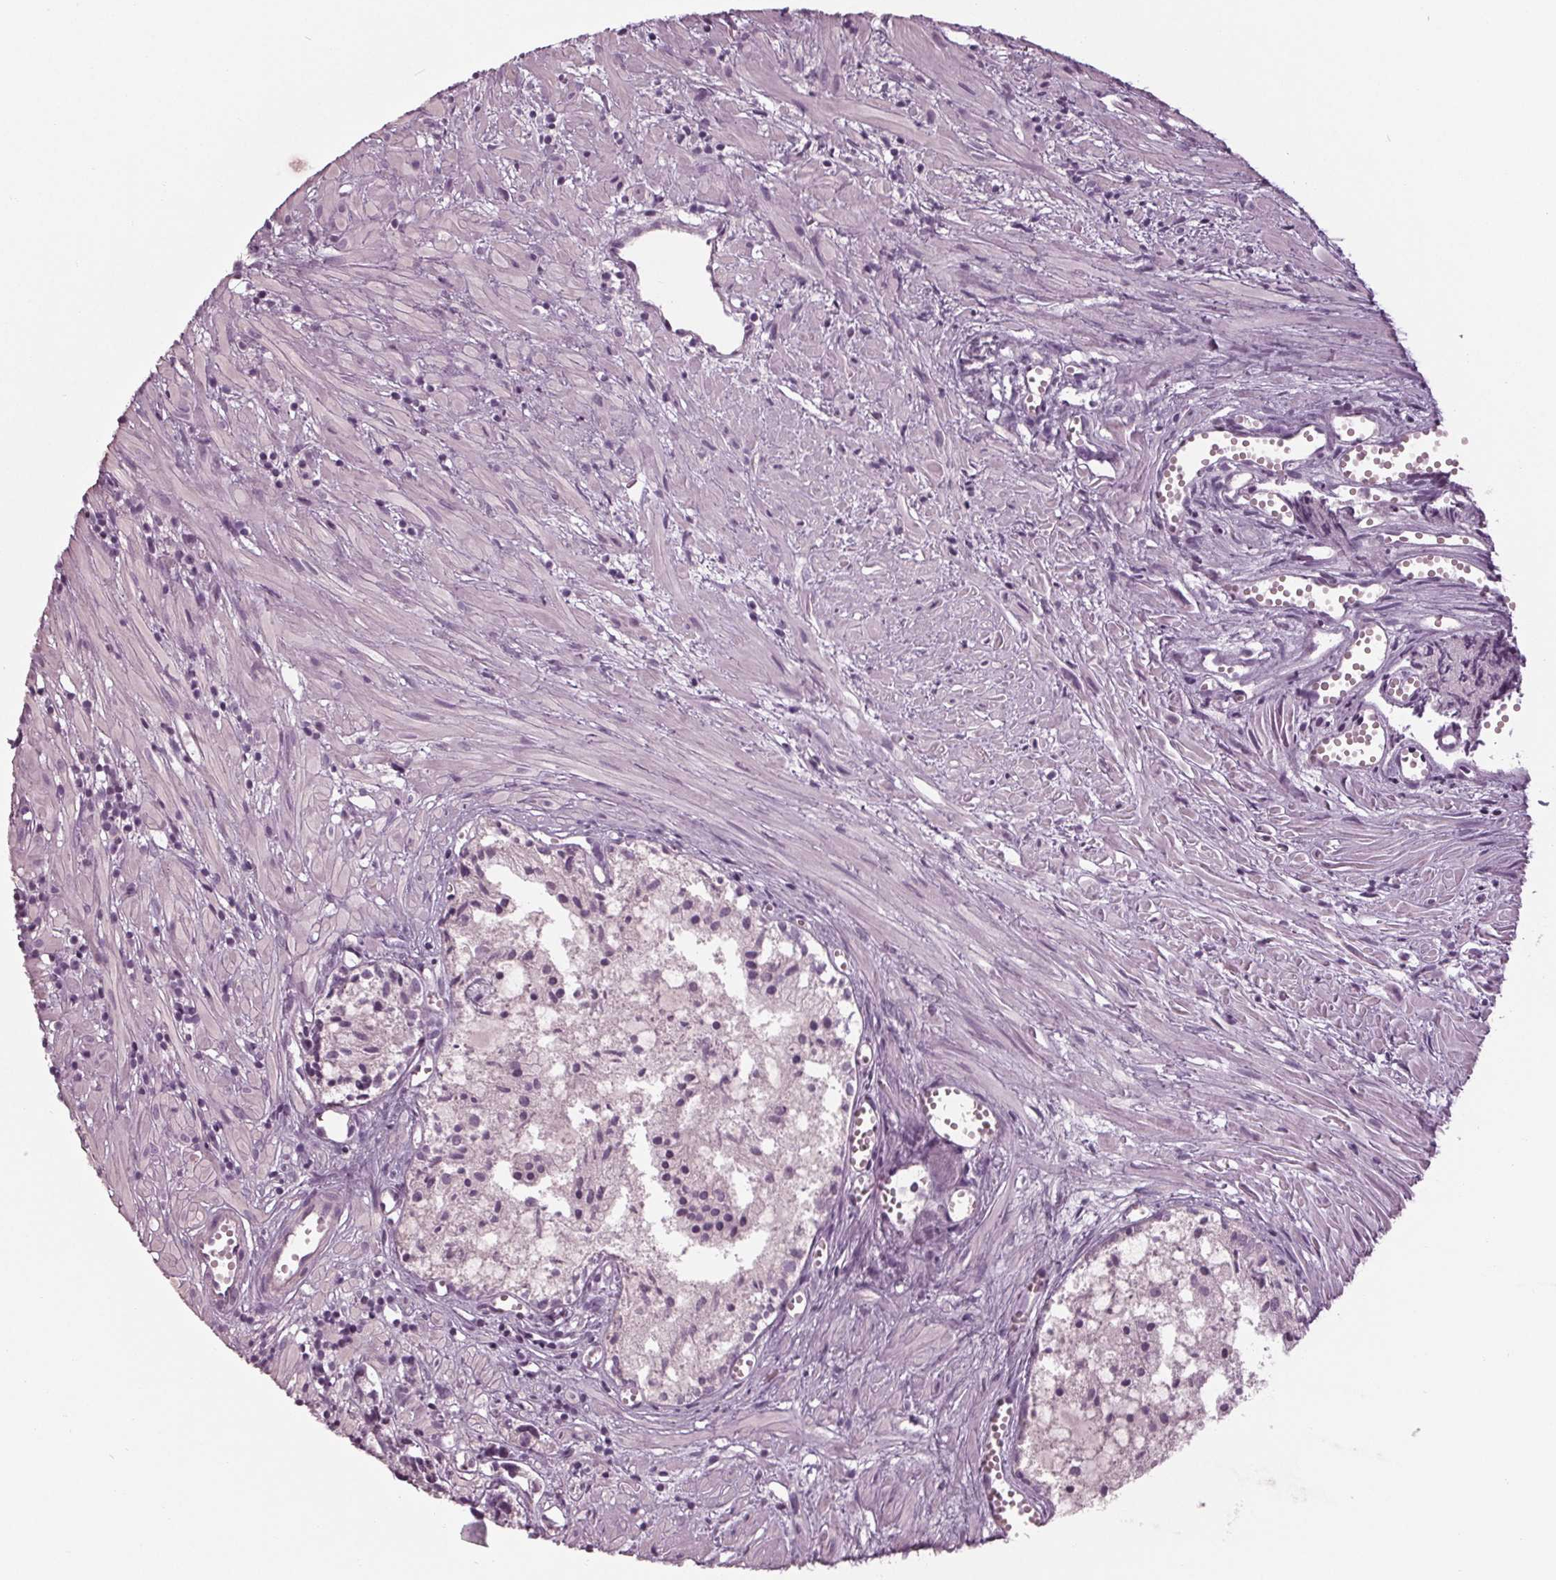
{"staining": {"intensity": "negative", "quantity": "none", "location": "none"}, "tissue": "prostate cancer", "cell_type": "Tumor cells", "image_type": "cancer", "snomed": [{"axis": "morphology", "description": "Adenocarcinoma, High grade"}, {"axis": "topography", "description": "Prostate"}], "caption": "Micrograph shows no protein positivity in tumor cells of prostate cancer tissue. (DAB IHC, high magnification).", "gene": "TNNC2", "patient": {"sex": "male", "age": 58}}